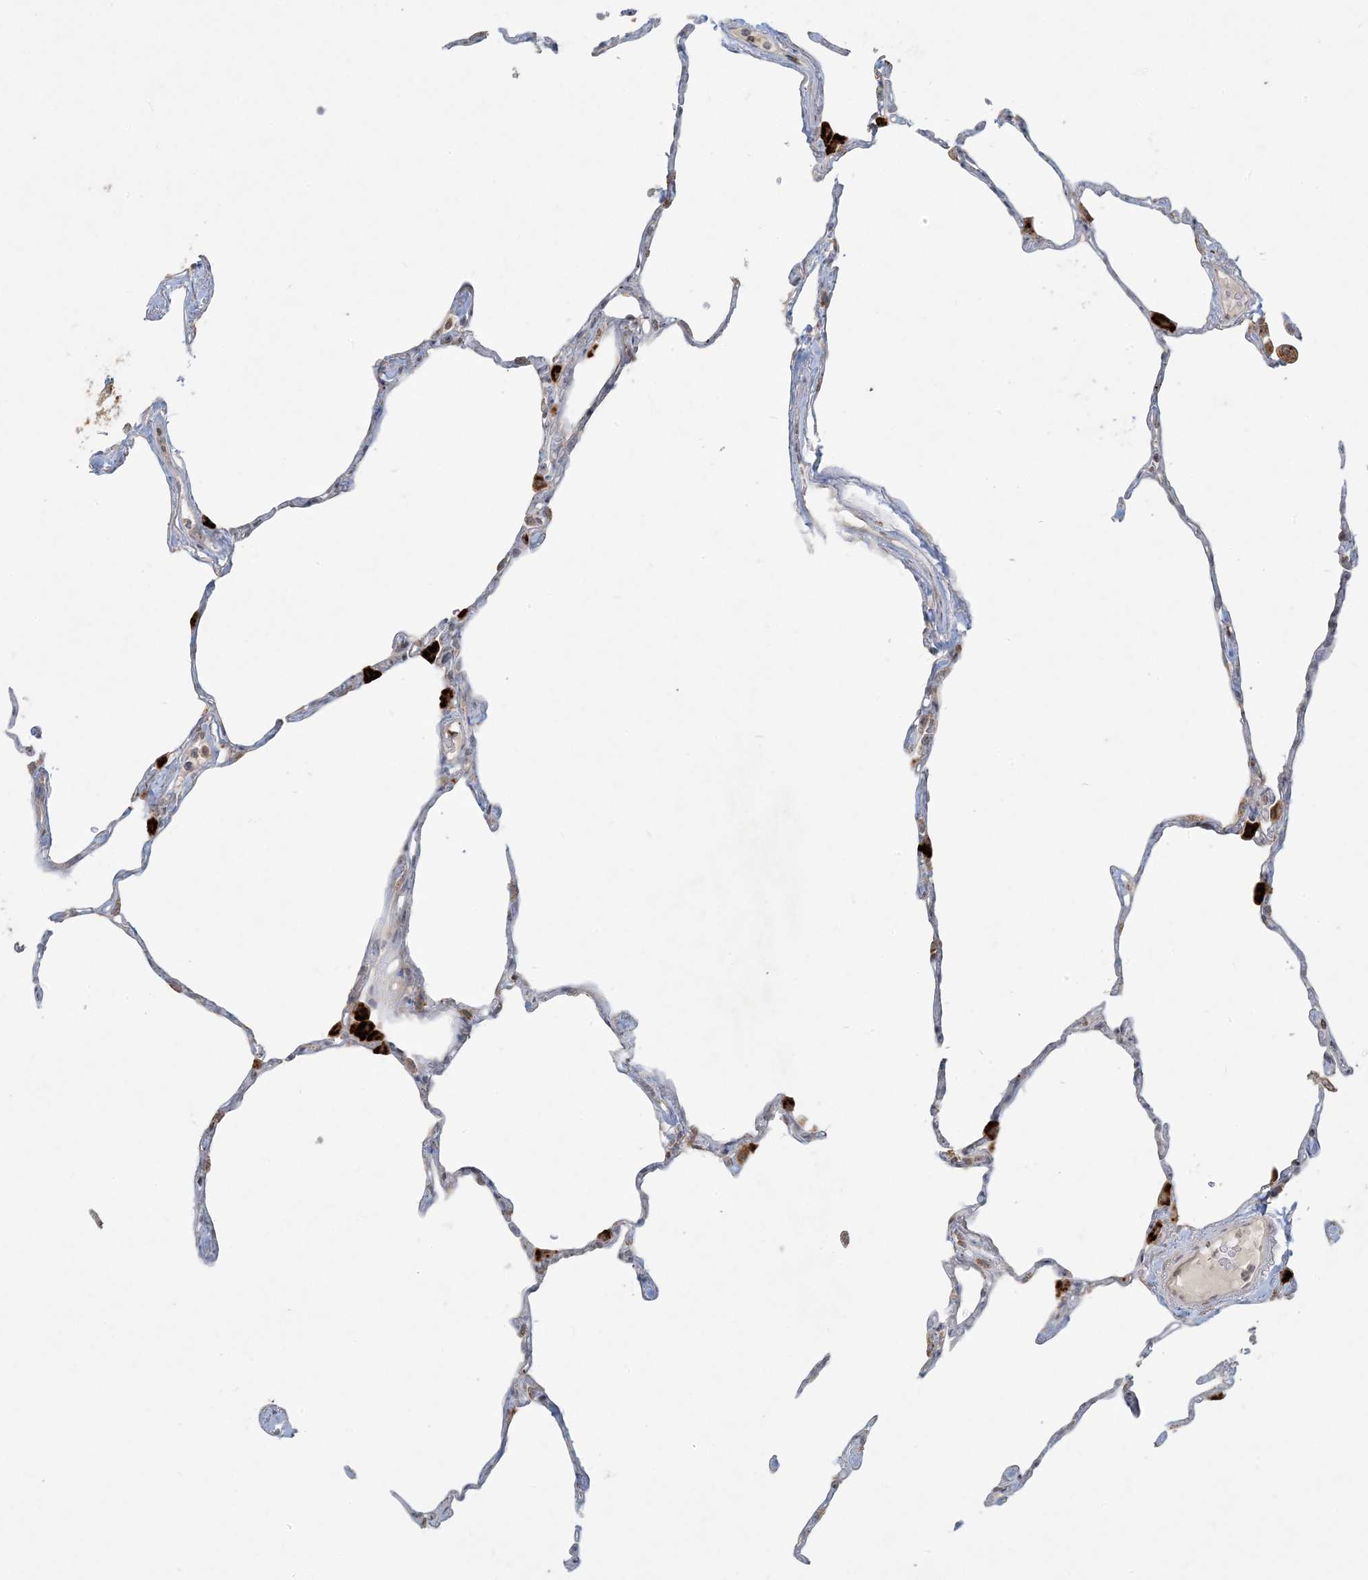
{"staining": {"intensity": "moderate", "quantity": "<25%", "location": "cytoplasmic/membranous"}, "tissue": "lung", "cell_type": "Alveolar cells", "image_type": "normal", "snomed": [{"axis": "morphology", "description": "Normal tissue, NOS"}, {"axis": "topography", "description": "Lung"}], "caption": "The immunohistochemical stain shows moderate cytoplasmic/membranous staining in alveolar cells of normal lung.", "gene": "MCAT", "patient": {"sex": "male", "age": 65}}